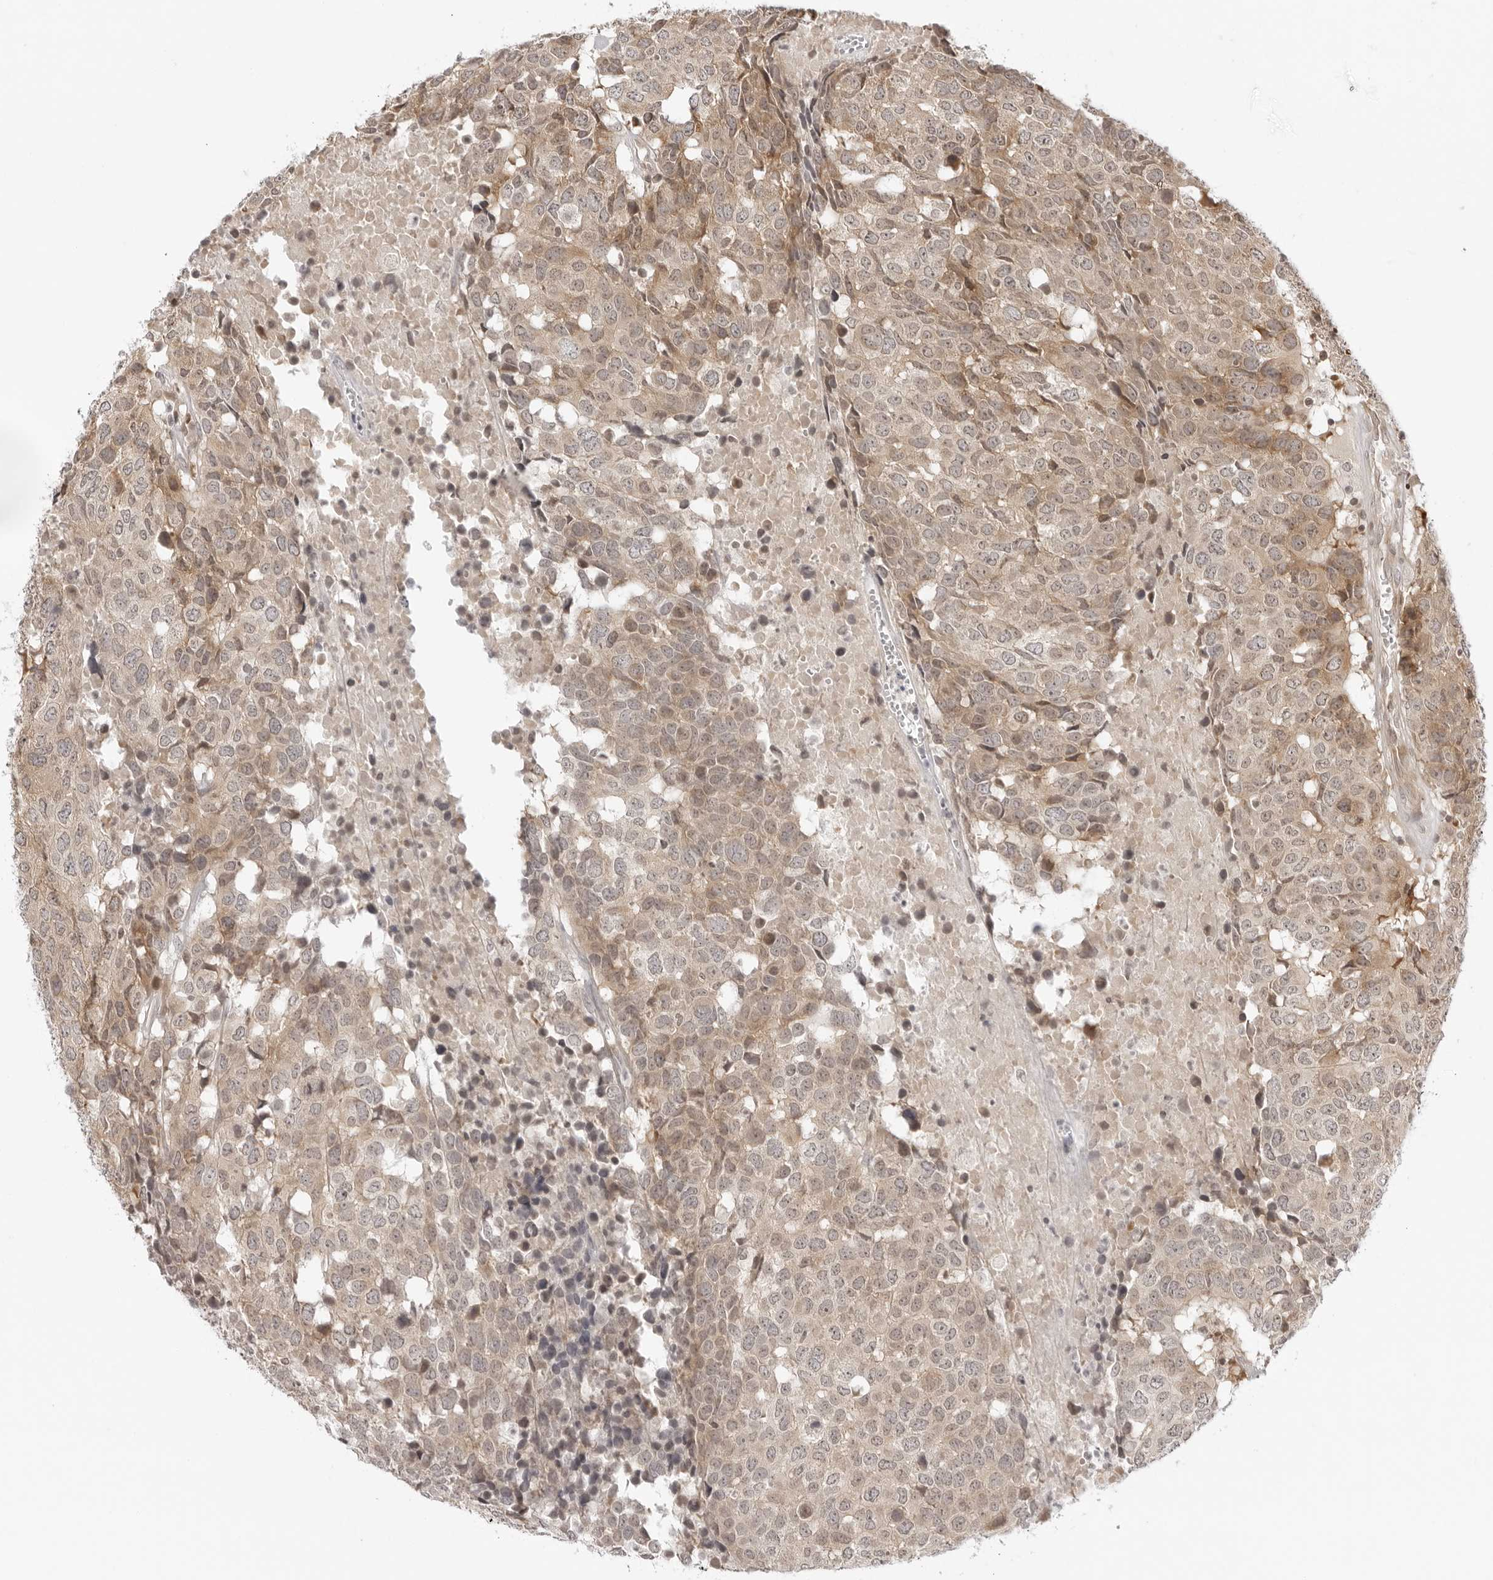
{"staining": {"intensity": "weak", "quantity": ">75%", "location": "cytoplasmic/membranous"}, "tissue": "head and neck cancer", "cell_type": "Tumor cells", "image_type": "cancer", "snomed": [{"axis": "morphology", "description": "Squamous cell carcinoma, NOS"}, {"axis": "topography", "description": "Head-Neck"}], "caption": "The image displays immunohistochemical staining of squamous cell carcinoma (head and neck). There is weak cytoplasmic/membranous staining is appreciated in approximately >75% of tumor cells.", "gene": "PRRC2C", "patient": {"sex": "male", "age": 66}}